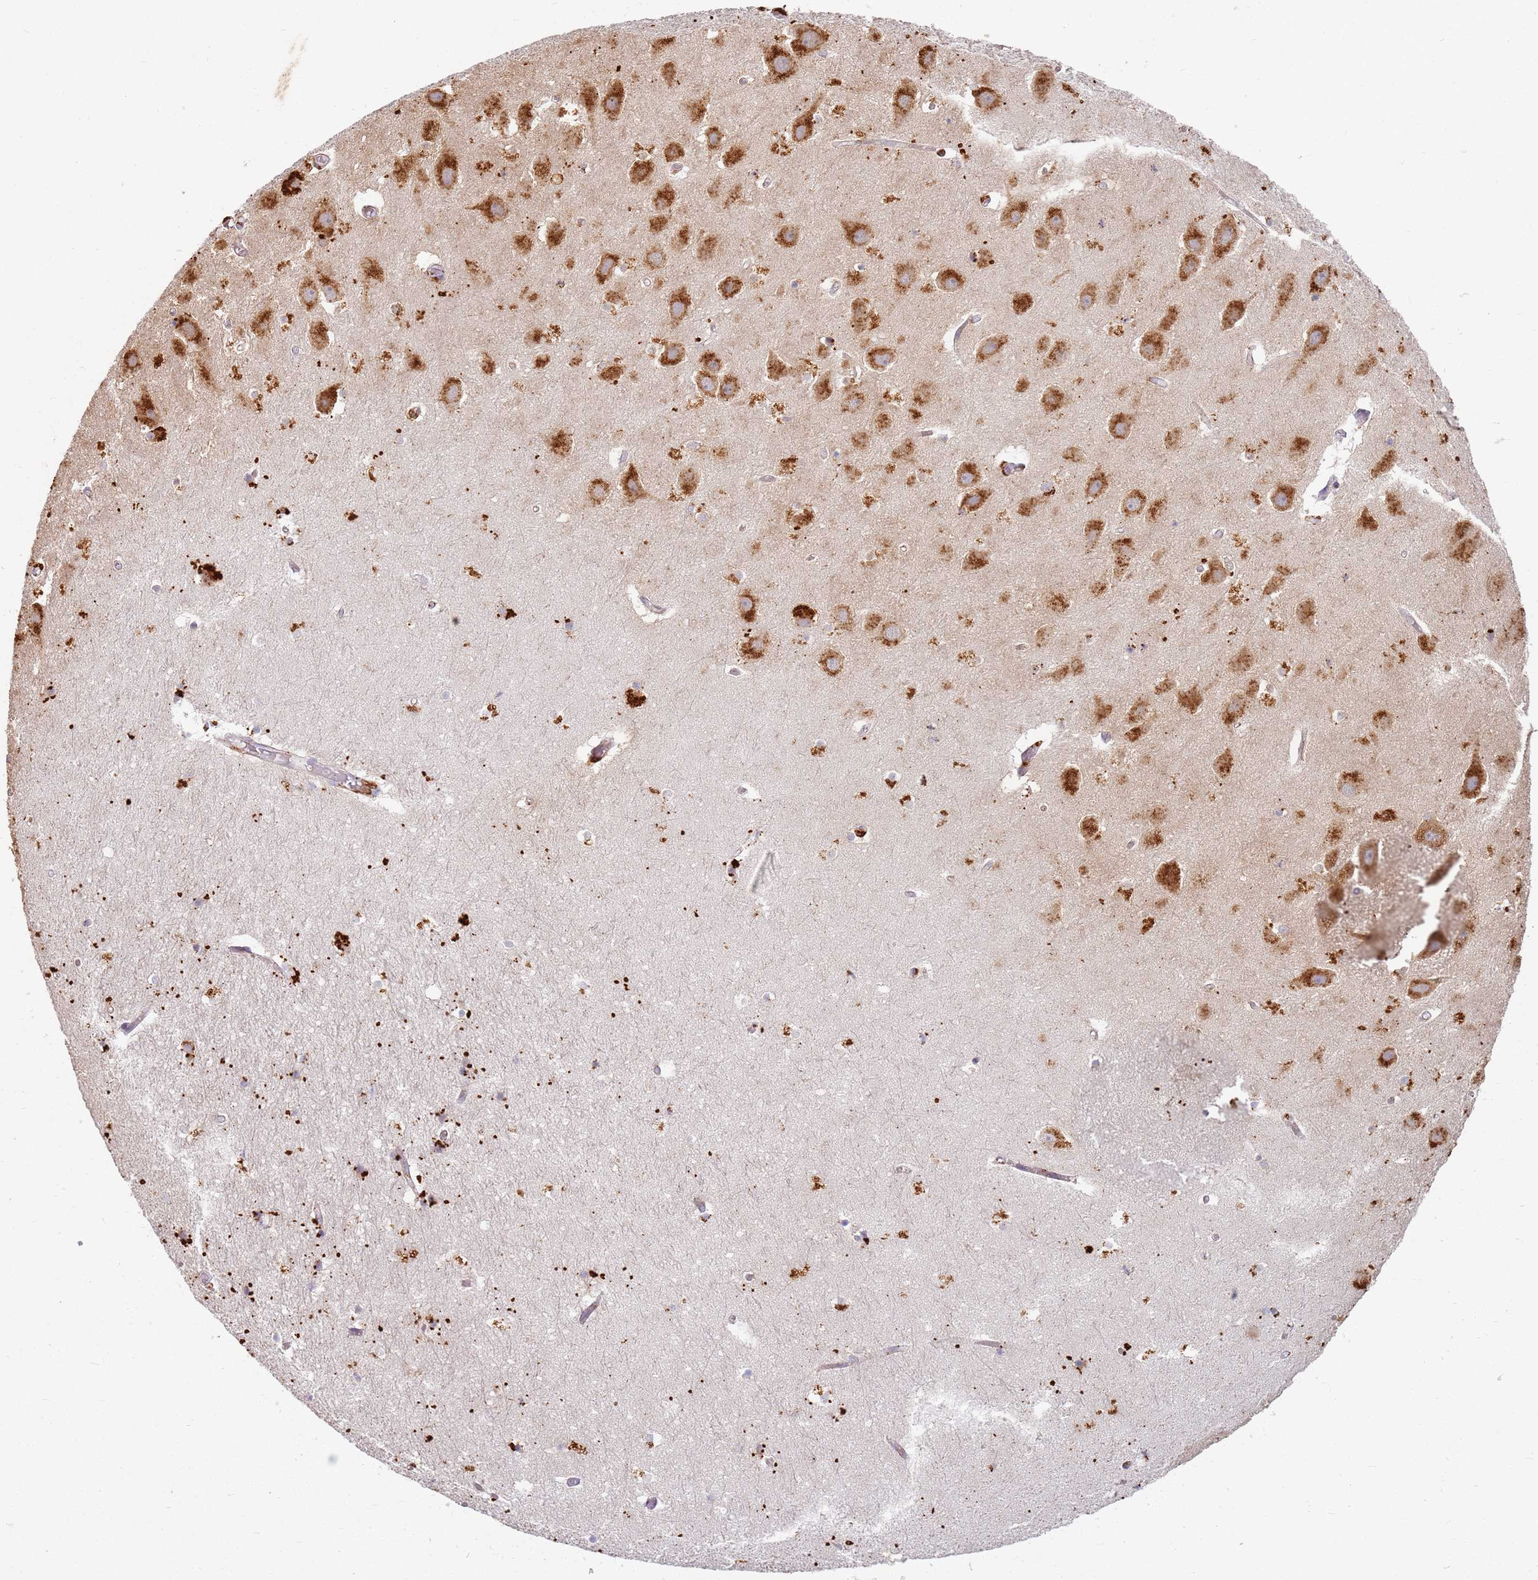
{"staining": {"intensity": "weak", "quantity": "<25%", "location": "cytoplasmic/membranous"}, "tissue": "hippocampus", "cell_type": "Glial cells", "image_type": "normal", "snomed": [{"axis": "morphology", "description": "Normal tissue, NOS"}, {"axis": "topography", "description": "Hippocampus"}], "caption": "The image demonstrates no significant expression in glial cells of hippocampus. The staining was performed using DAB (3,3'-diaminobenzidine) to visualize the protein expression in brown, while the nuclei were stained in blue with hematoxylin (Magnification: 20x).", "gene": "TMEM229B", "patient": {"sex": "female", "age": 52}}